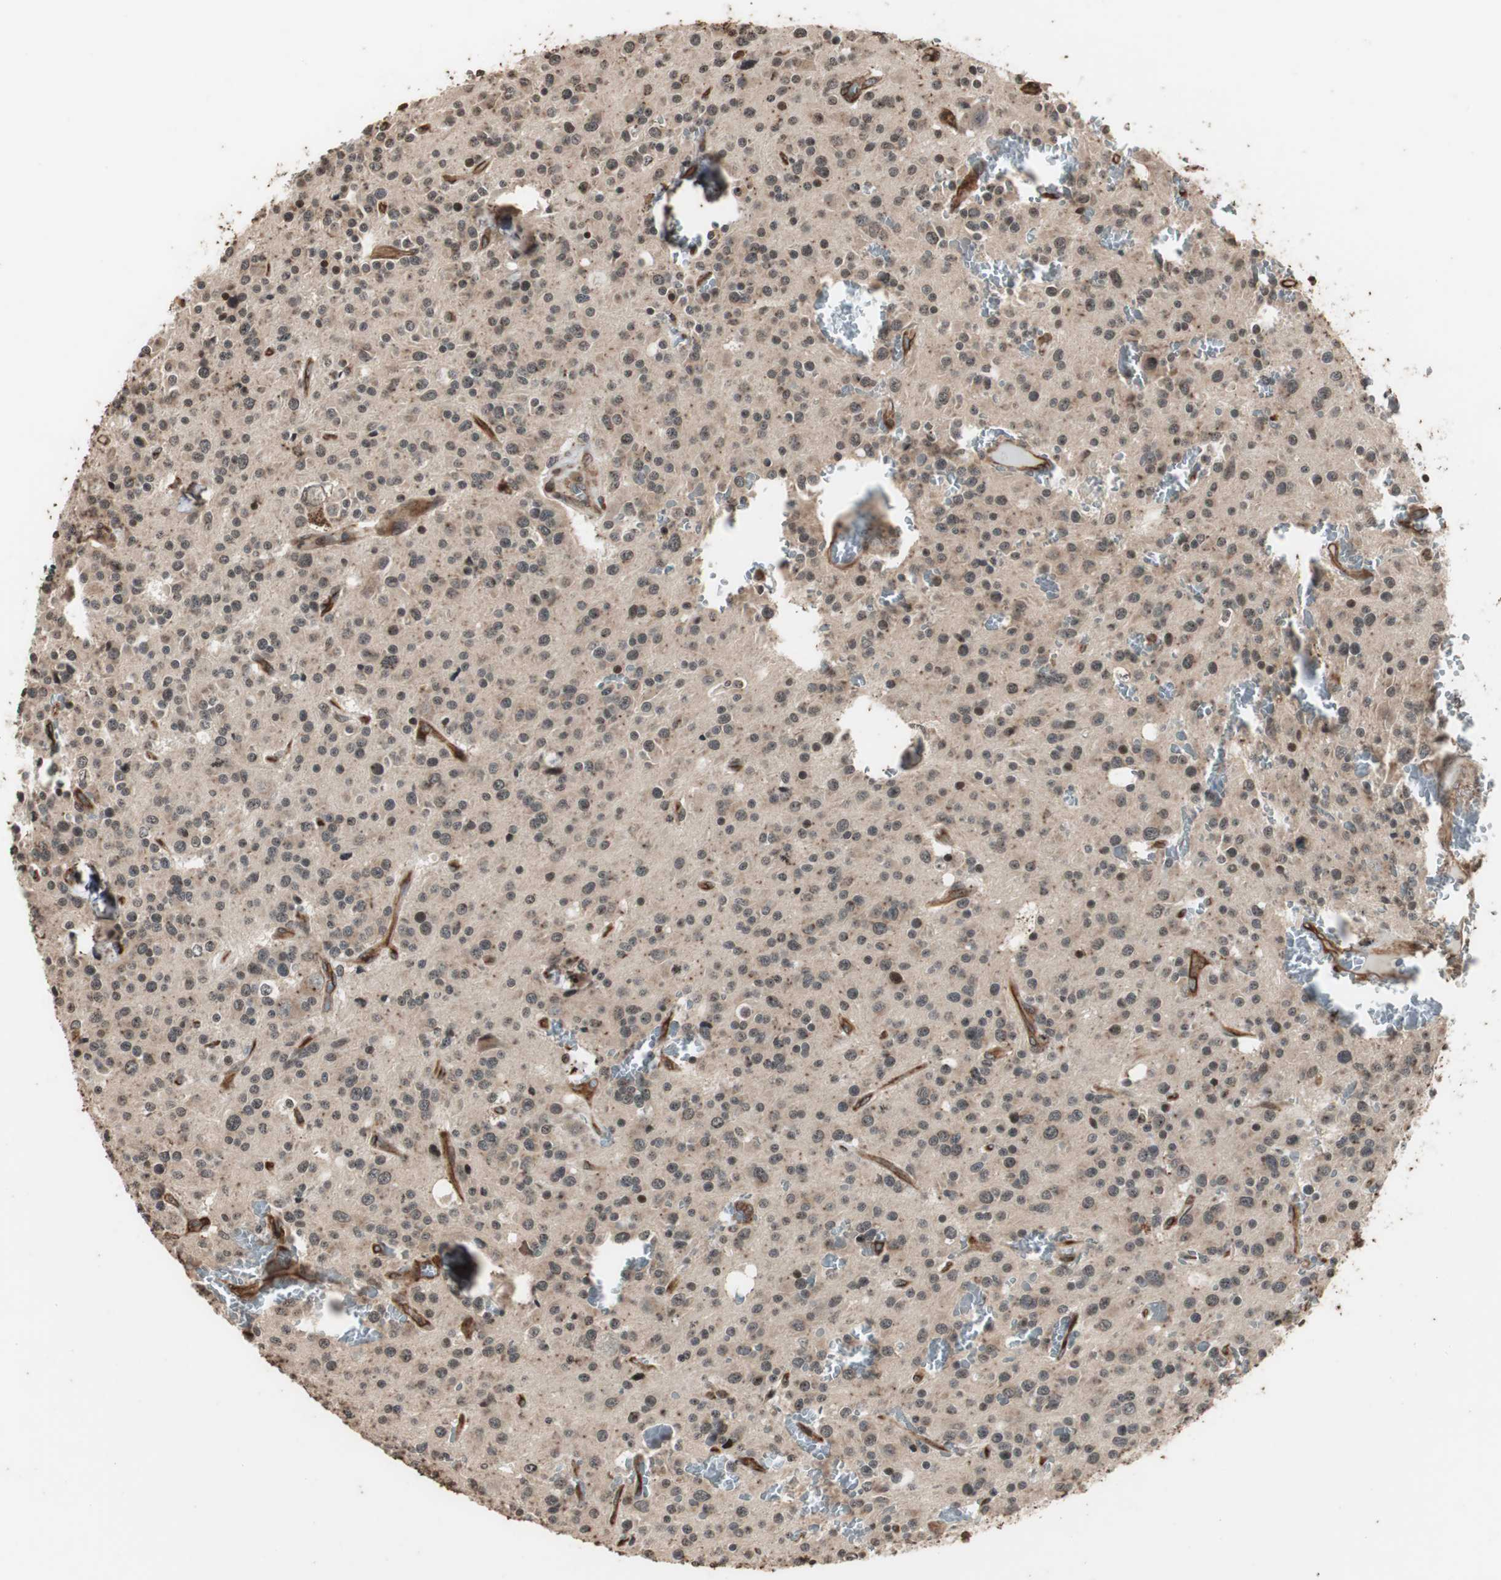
{"staining": {"intensity": "moderate", "quantity": ">75%", "location": "cytoplasmic/membranous,nuclear"}, "tissue": "glioma", "cell_type": "Tumor cells", "image_type": "cancer", "snomed": [{"axis": "morphology", "description": "Glioma, malignant, Low grade"}, {"axis": "topography", "description": "Brain"}], "caption": "Moderate cytoplasmic/membranous and nuclear protein staining is seen in approximately >75% of tumor cells in glioma.", "gene": "ZFC3H1", "patient": {"sex": "male", "age": 58}}